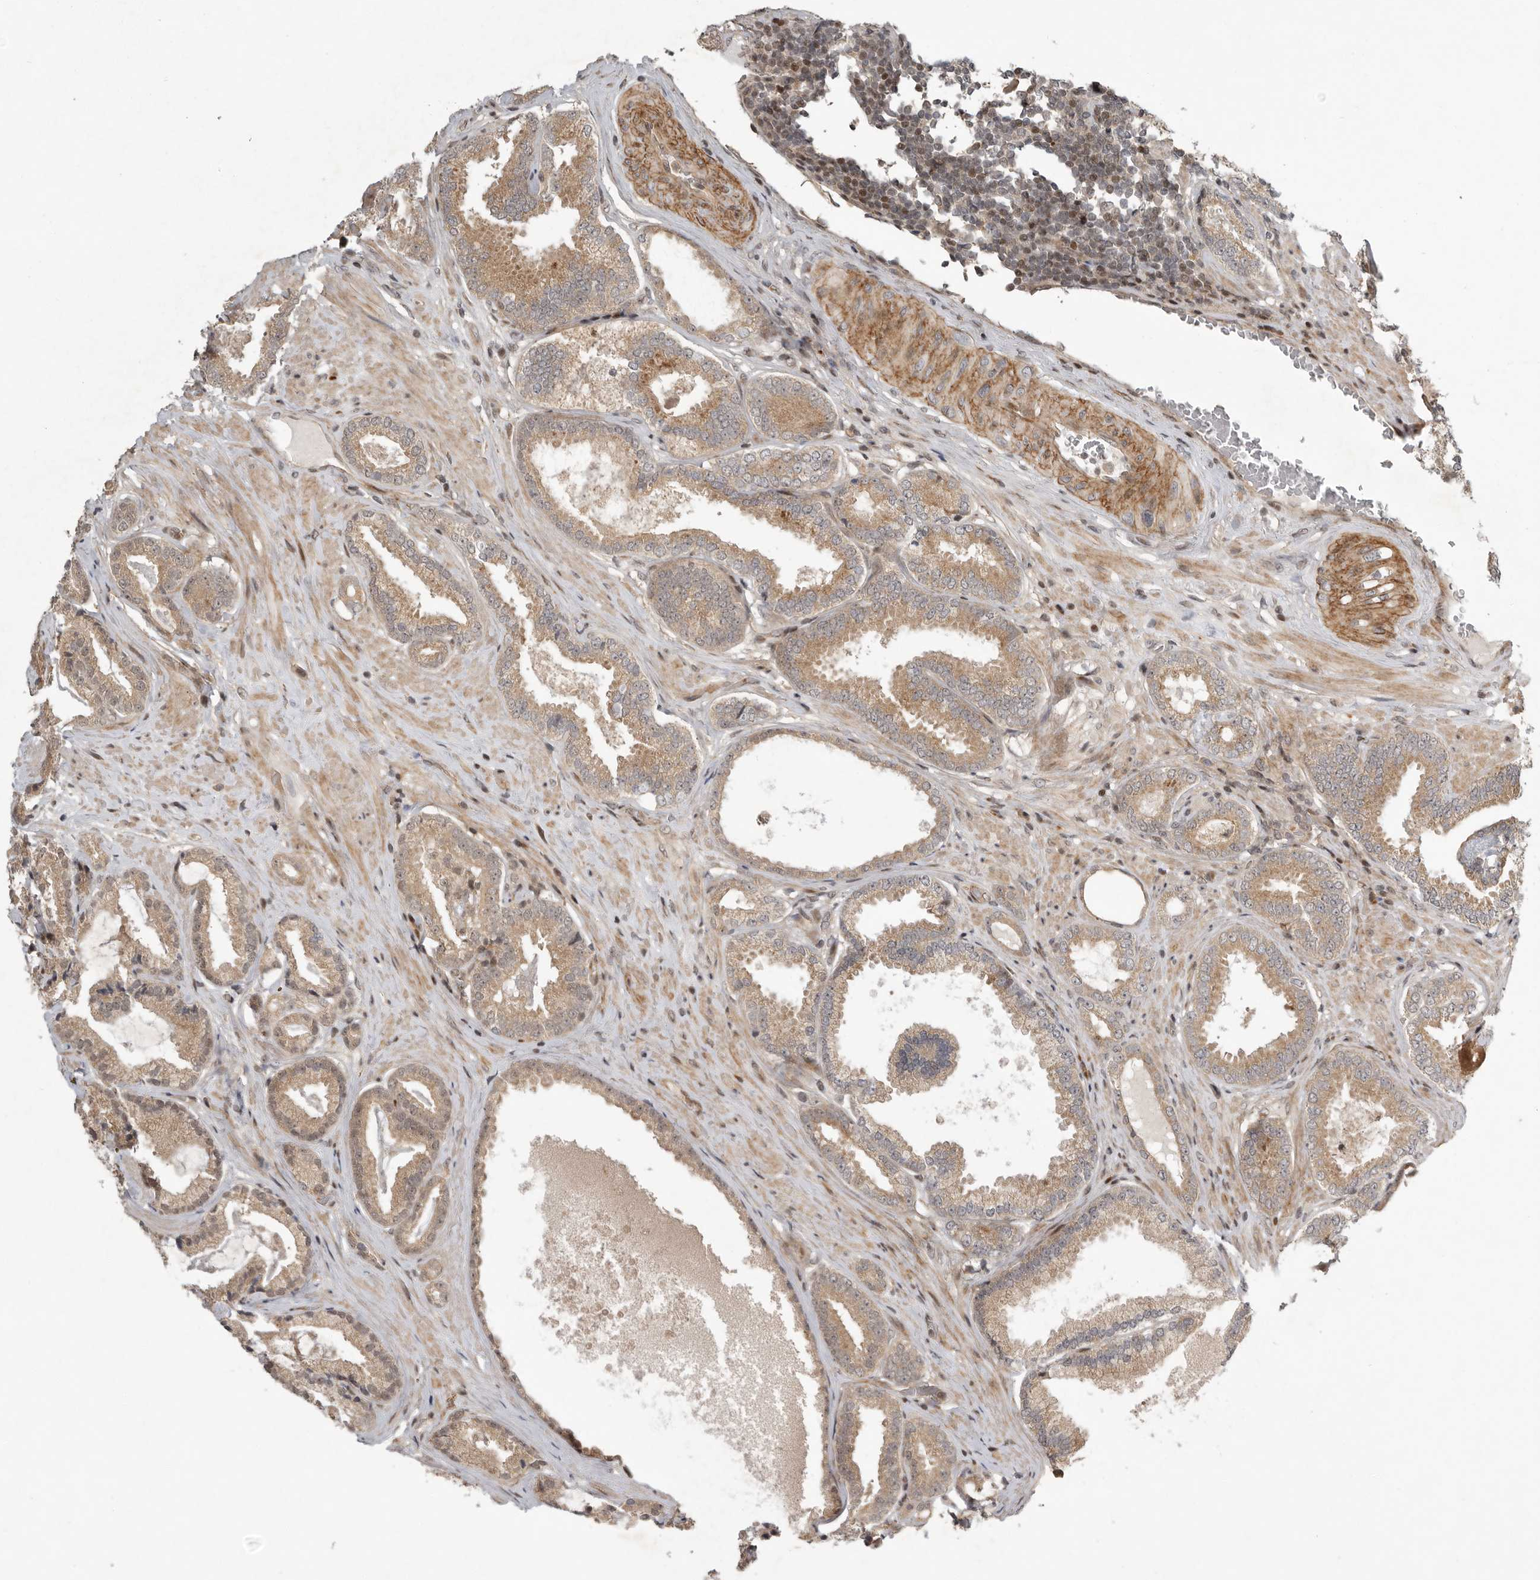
{"staining": {"intensity": "moderate", "quantity": ">75%", "location": "cytoplasmic/membranous"}, "tissue": "prostate cancer", "cell_type": "Tumor cells", "image_type": "cancer", "snomed": [{"axis": "morphology", "description": "Adenocarcinoma, Low grade"}, {"axis": "topography", "description": "Prostate"}], "caption": "Prostate cancer (low-grade adenocarcinoma) stained with immunohistochemistry (IHC) exhibits moderate cytoplasmic/membranous expression in about >75% of tumor cells.", "gene": "RABIF", "patient": {"sex": "male", "age": 71}}